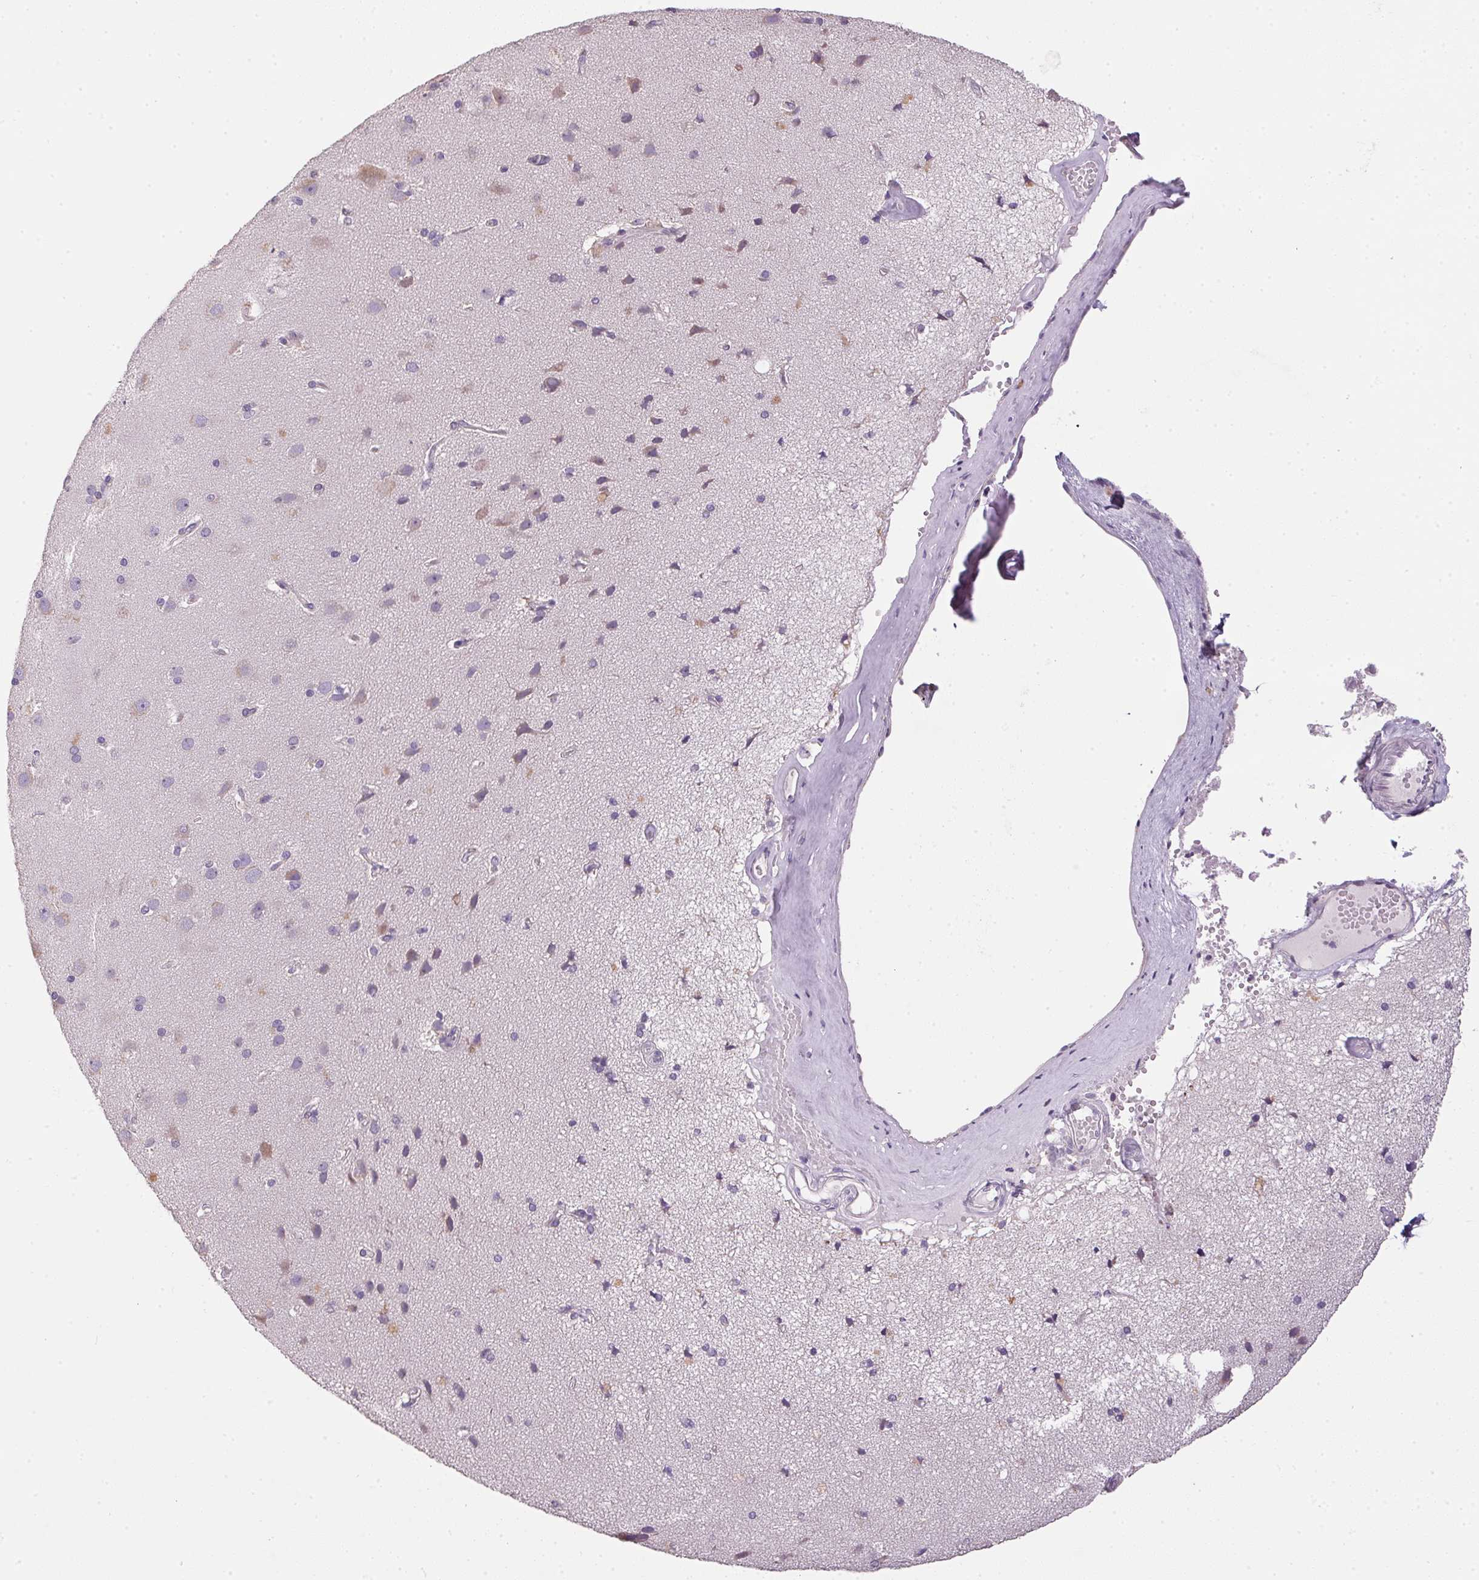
{"staining": {"intensity": "negative", "quantity": "none", "location": "none"}, "tissue": "cerebral cortex", "cell_type": "Endothelial cells", "image_type": "normal", "snomed": [{"axis": "morphology", "description": "Normal tissue, NOS"}, {"axis": "morphology", "description": "Glioma, malignant, High grade"}, {"axis": "topography", "description": "Cerebral cortex"}], "caption": "DAB immunohistochemical staining of normal human cerebral cortex displays no significant expression in endothelial cells.", "gene": "SPACA9", "patient": {"sex": "male", "age": 71}}